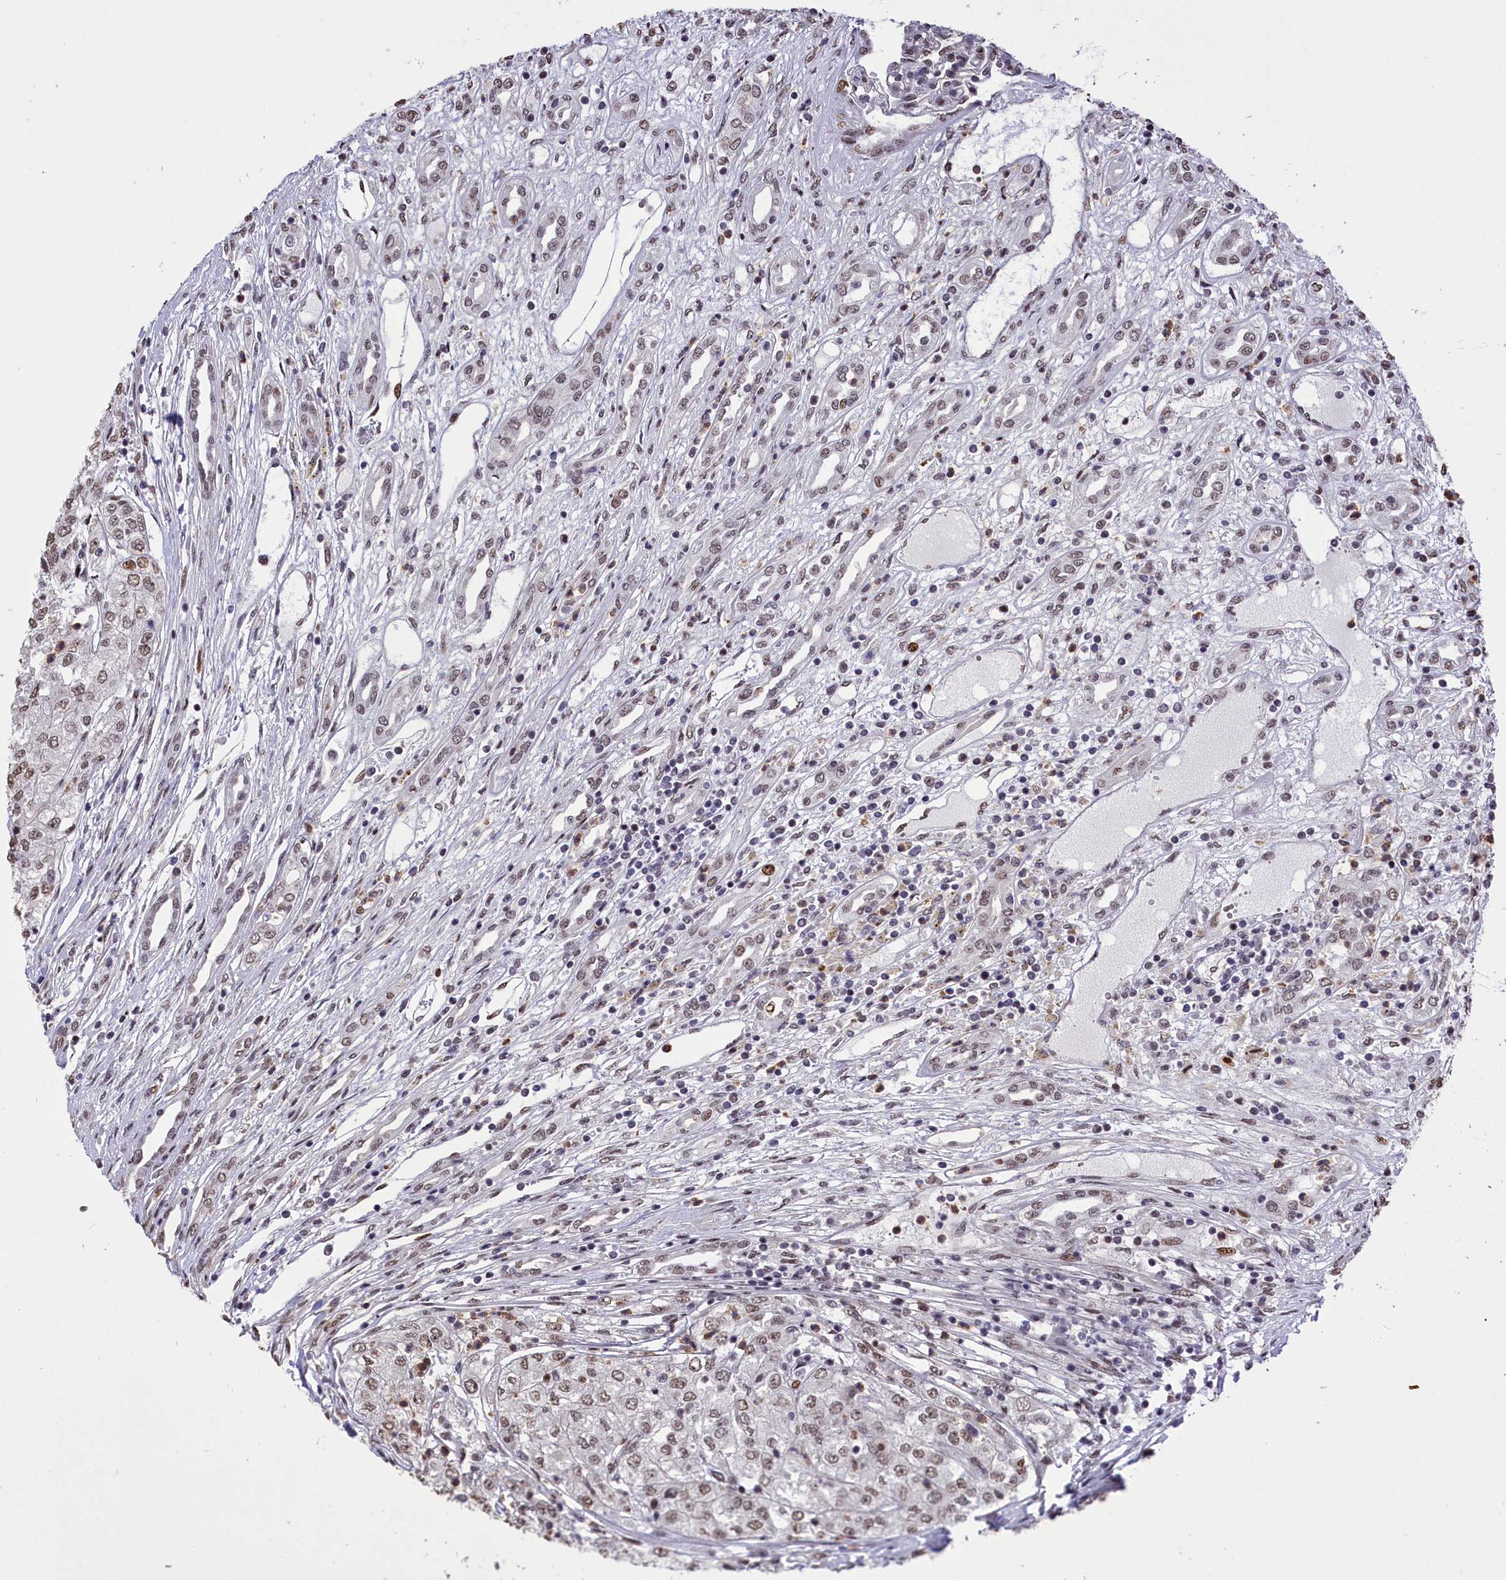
{"staining": {"intensity": "weak", "quantity": ">75%", "location": "nuclear"}, "tissue": "renal cancer", "cell_type": "Tumor cells", "image_type": "cancer", "snomed": [{"axis": "morphology", "description": "Adenocarcinoma, NOS"}, {"axis": "topography", "description": "Kidney"}], "caption": "This is an image of IHC staining of renal adenocarcinoma, which shows weak expression in the nuclear of tumor cells.", "gene": "RELB", "patient": {"sex": "female", "age": 54}}